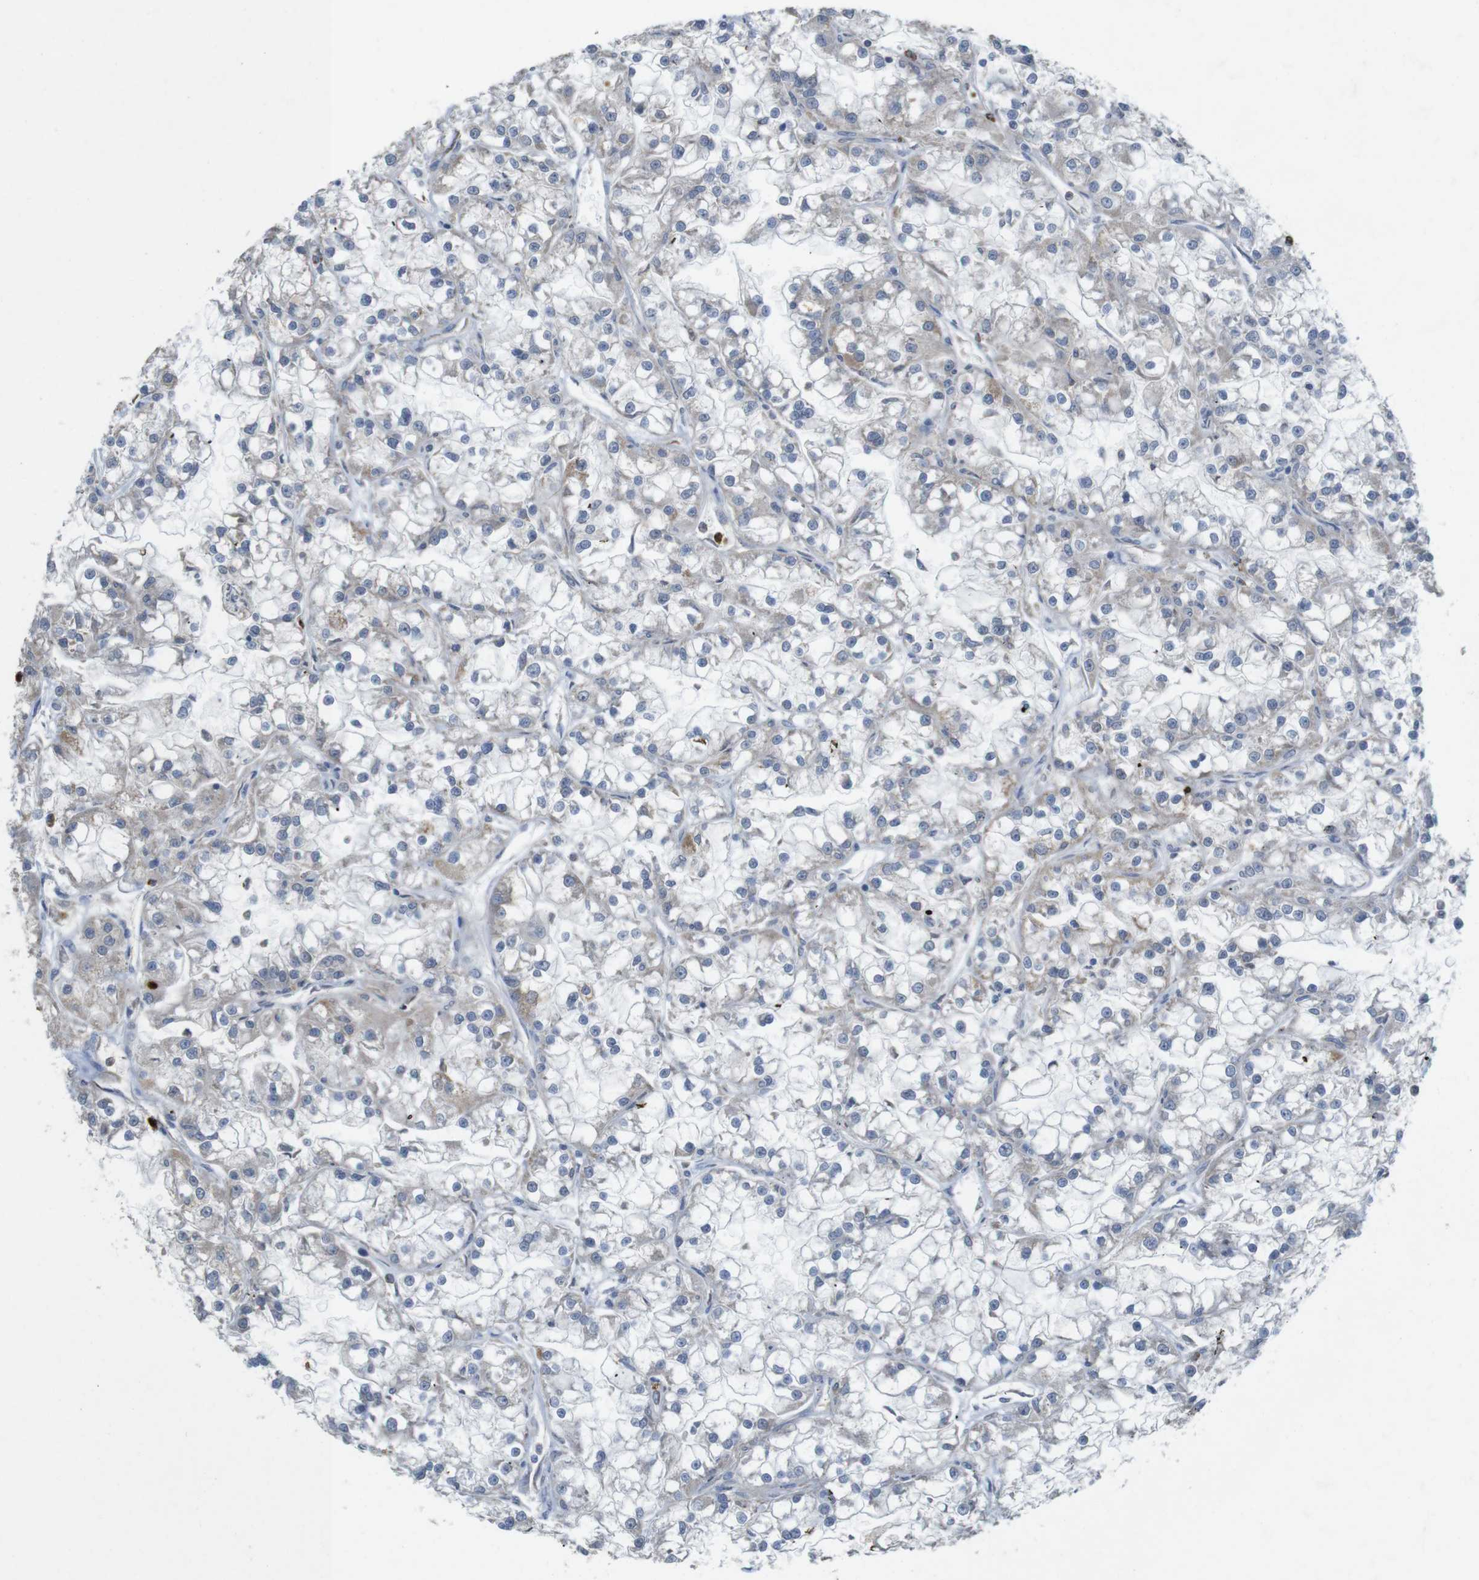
{"staining": {"intensity": "weak", "quantity": "<25%", "location": "cytoplasmic/membranous"}, "tissue": "renal cancer", "cell_type": "Tumor cells", "image_type": "cancer", "snomed": [{"axis": "morphology", "description": "Adenocarcinoma, NOS"}, {"axis": "topography", "description": "Kidney"}], "caption": "DAB (3,3'-diaminobenzidine) immunohistochemical staining of renal adenocarcinoma shows no significant expression in tumor cells.", "gene": "TSPAN14", "patient": {"sex": "female", "age": 52}}